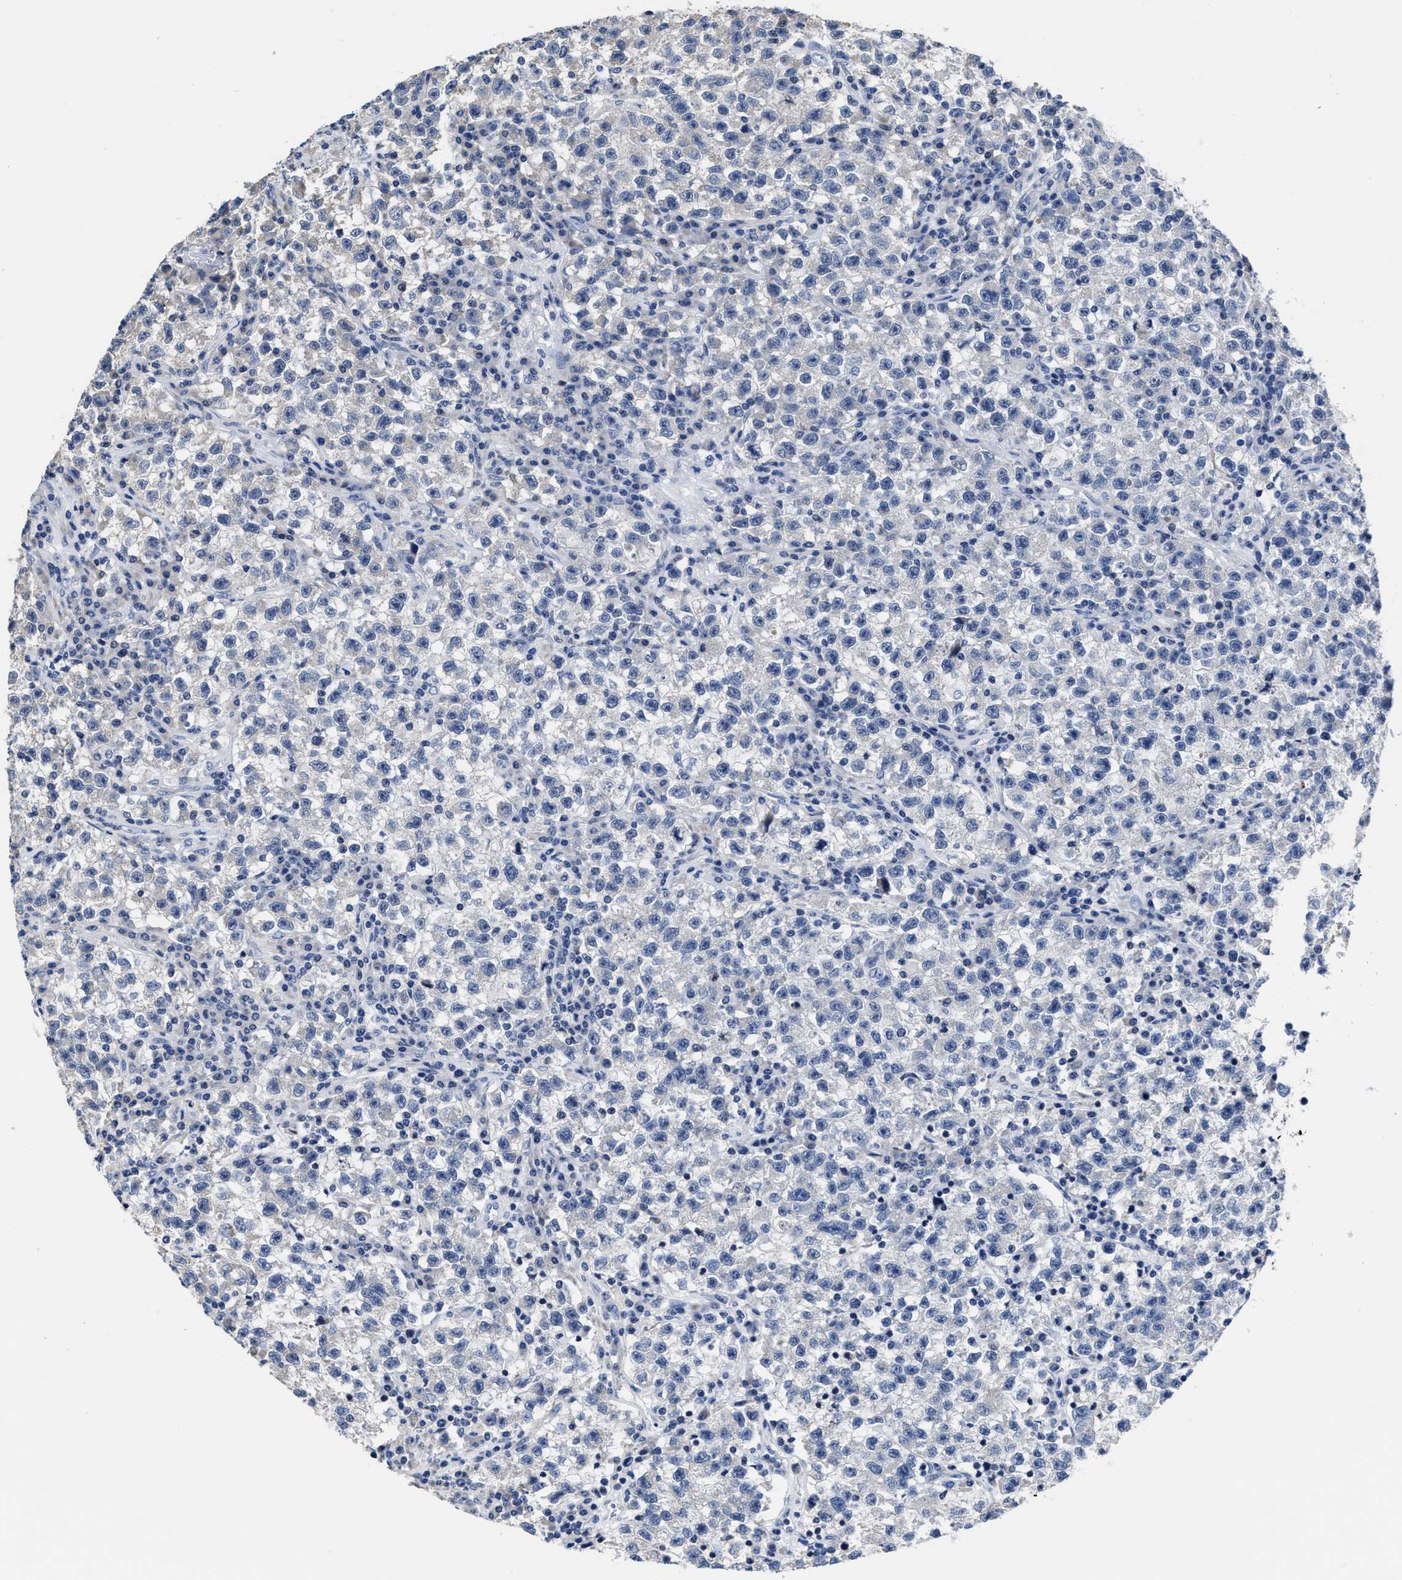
{"staining": {"intensity": "negative", "quantity": "none", "location": "none"}, "tissue": "testis cancer", "cell_type": "Tumor cells", "image_type": "cancer", "snomed": [{"axis": "morphology", "description": "Seminoma, NOS"}, {"axis": "topography", "description": "Testis"}], "caption": "DAB (3,3'-diaminobenzidine) immunohistochemical staining of human seminoma (testis) displays no significant positivity in tumor cells. The staining was performed using DAB (3,3'-diaminobenzidine) to visualize the protein expression in brown, while the nuclei were stained in blue with hematoxylin (Magnification: 20x).", "gene": "HOOK1", "patient": {"sex": "male", "age": 22}}